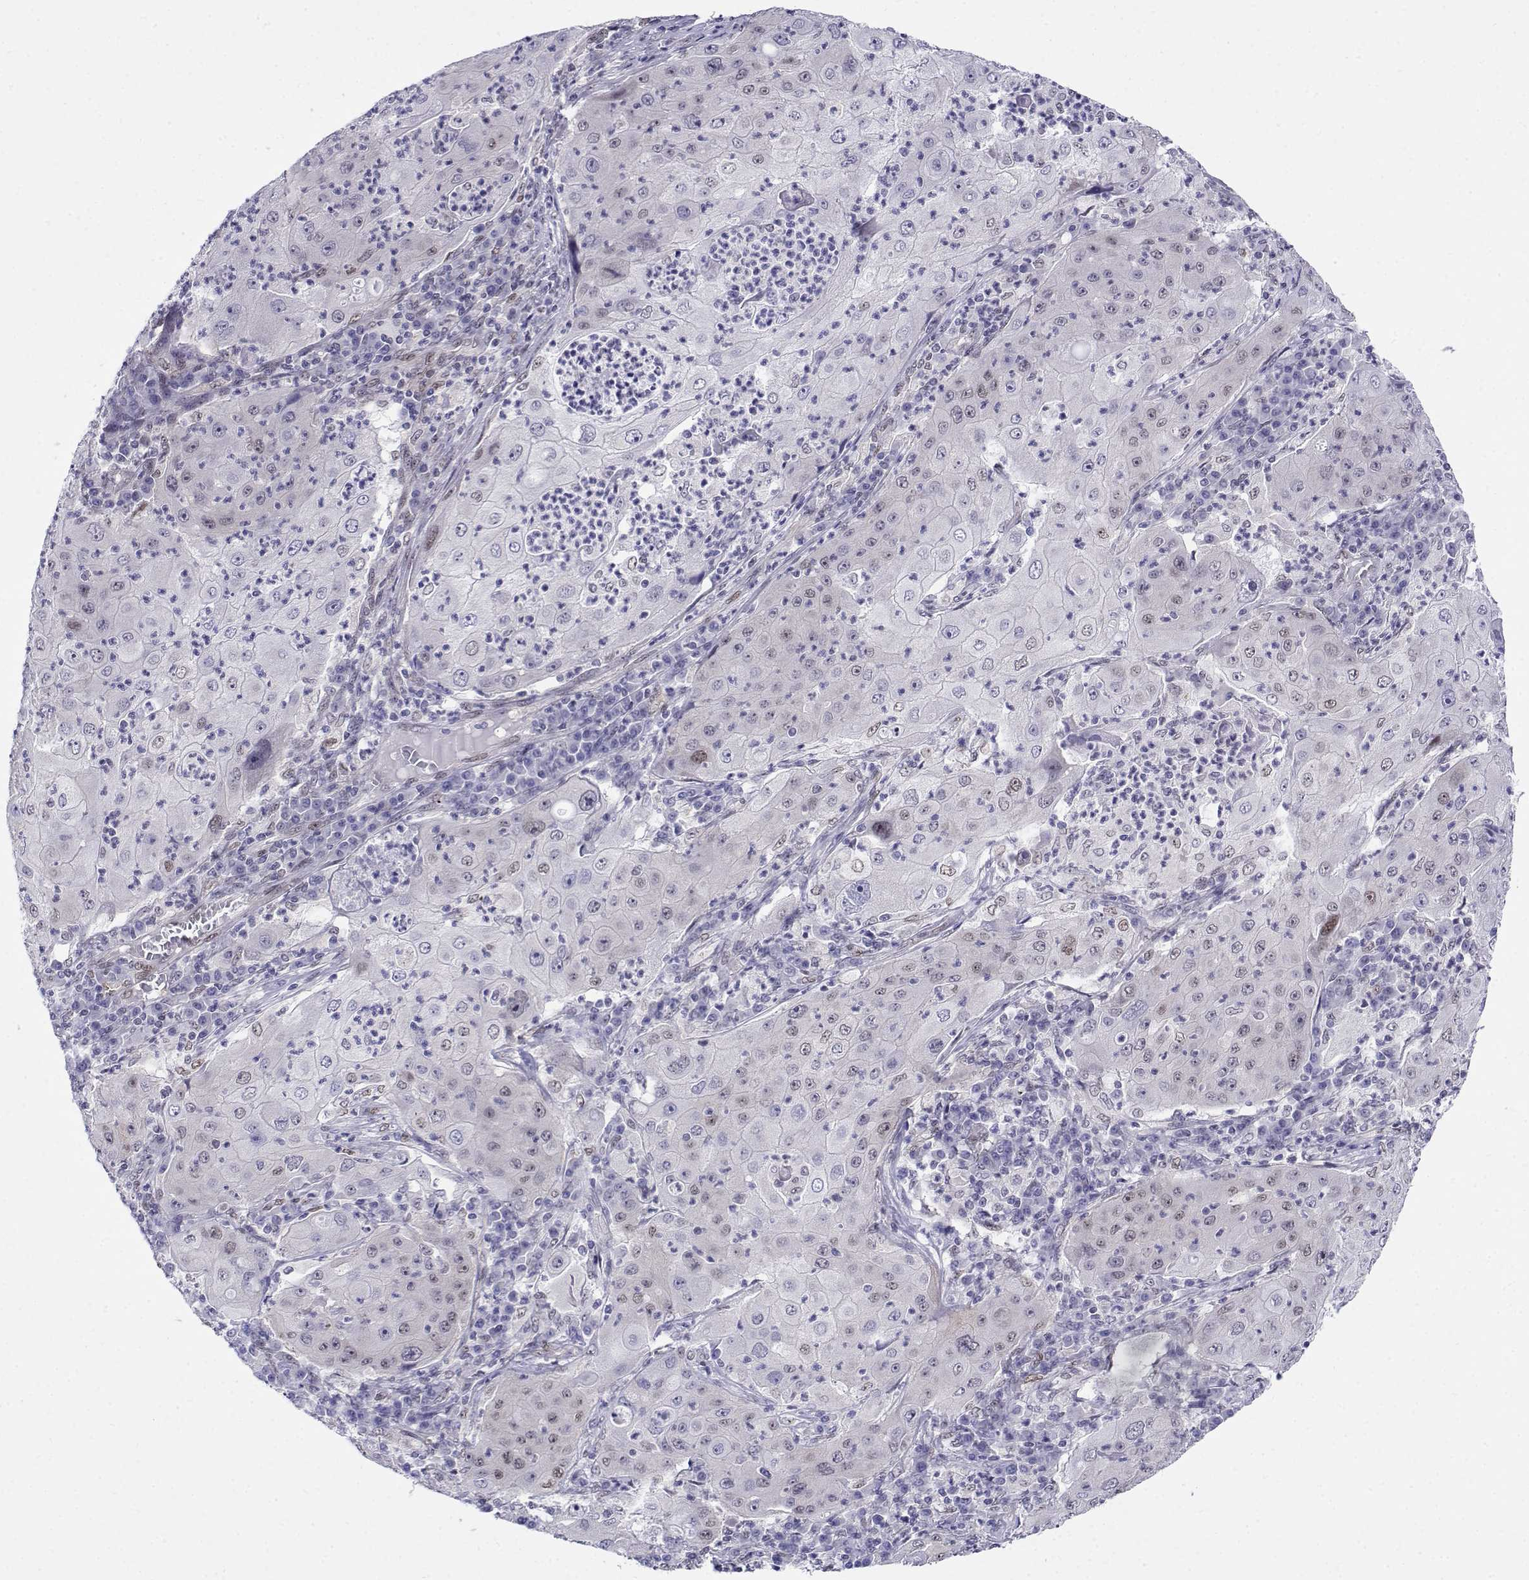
{"staining": {"intensity": "negative", "quantity": "none", "location": "none"}, "tissue": "lung cancer", "cell_type": "Tumor cells", "image_type": "cancer", "snomed": [{"axis": "morphology", "description": "Squamous cell carcinoma, NOS"}, {"axis": "topography", "description": "Lung"}], "caption": "Immunohistochemistry micrograph of neoplastic tissue: squamous cell carcinoma (lung) stained with DAB (3,3'-diaminobenzidine) shows no significant protein expression in tumor cells.", "gene": "ERF", "patient": {"sex": "female", "age": 59}}